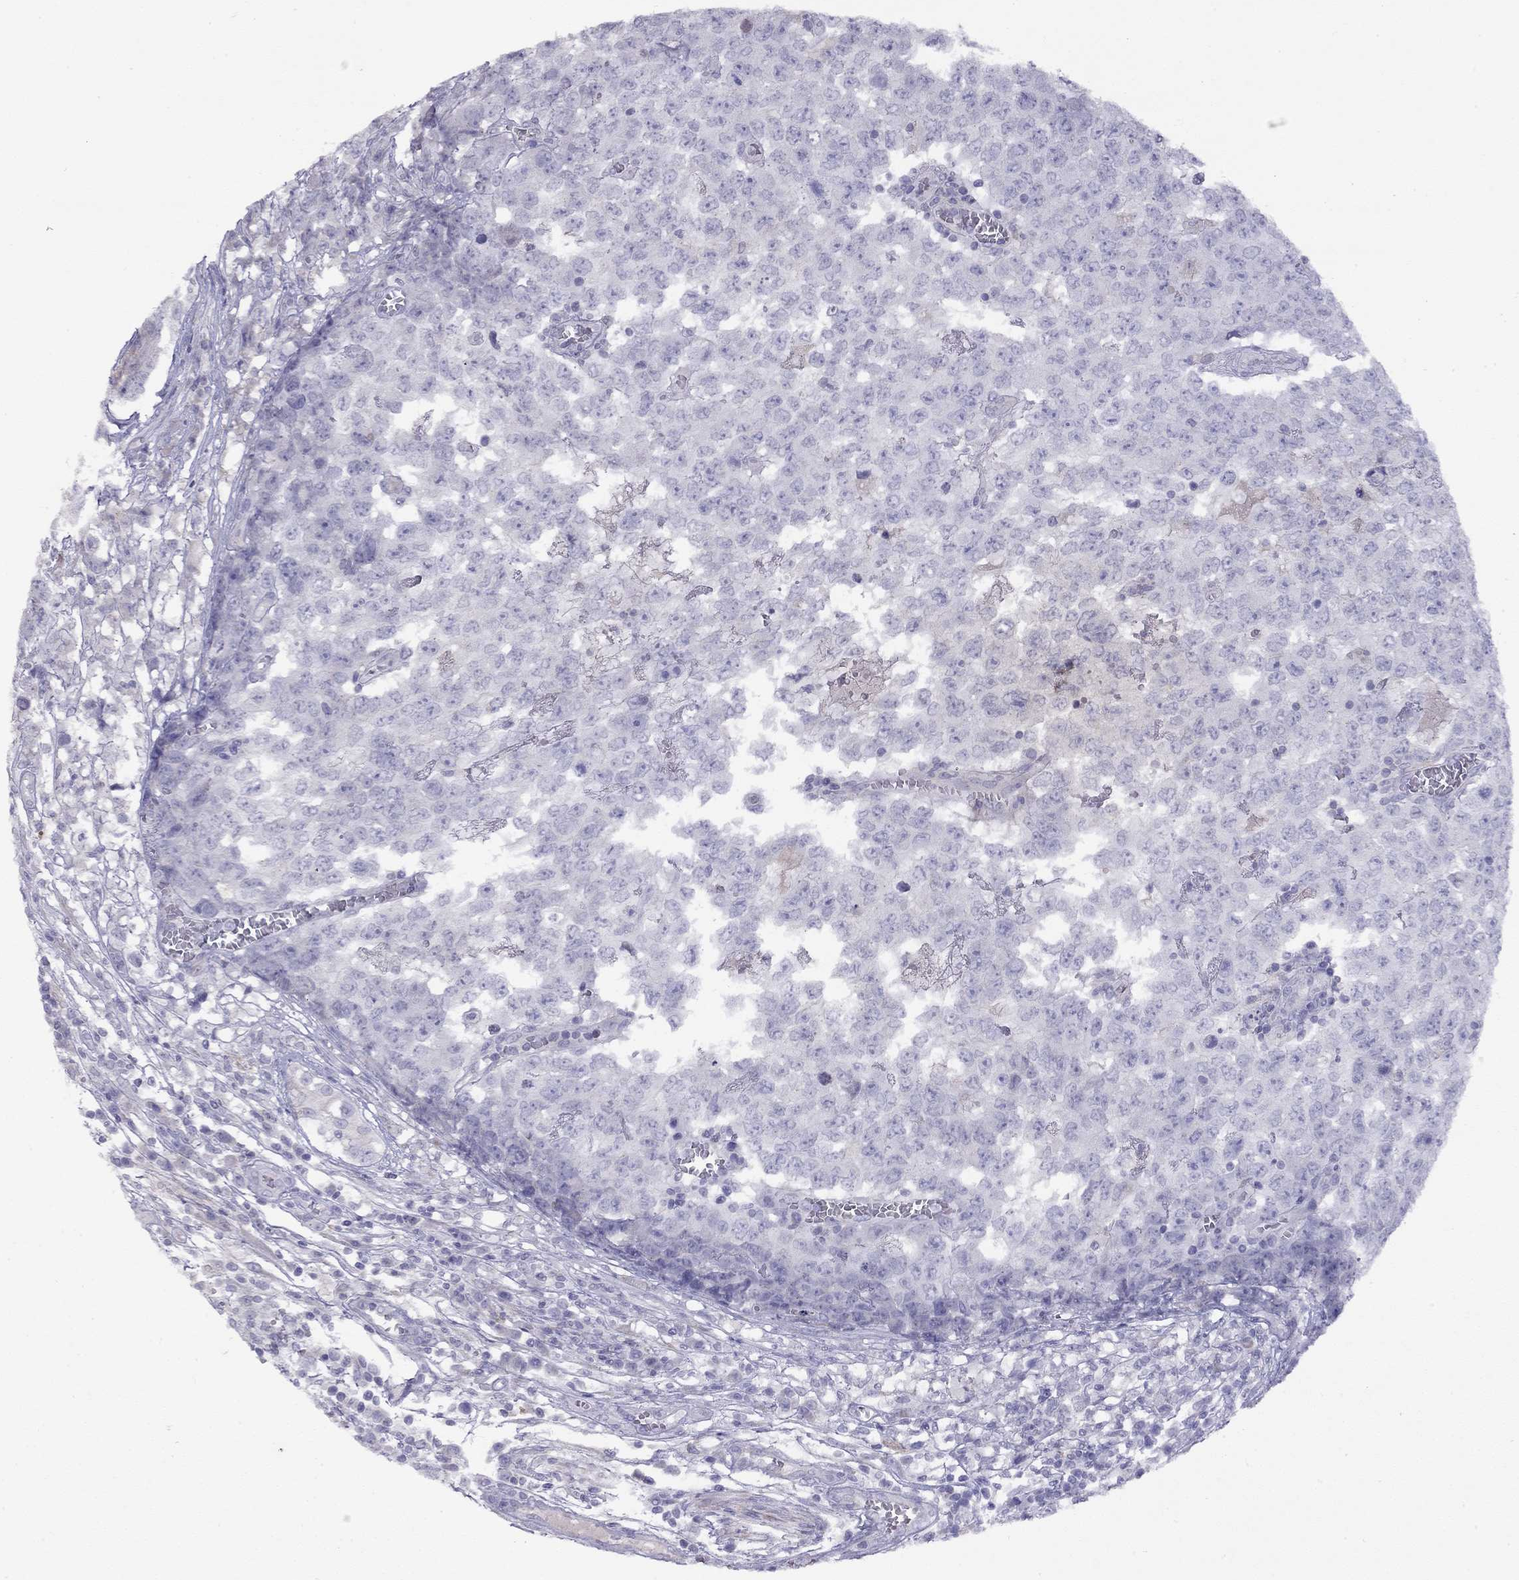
{"staining": {"intensity": "negative", "quantity": "none", "location": "none"}, "tissue": "testis cancer", "cell_type": "Tumor cells", "image_type": "cancer", "snomed": [{"axis": "morphology", "description": "Carcinoma, Embryonal, NOS"}, {"axis": "topography", "description": "Testis"}], "caption": "IHC of embryonal carcinoma (testis) shows no staining in tumor cells.", "gene": "CPNE4", "patient": {"sex": "male", "age": 23}}